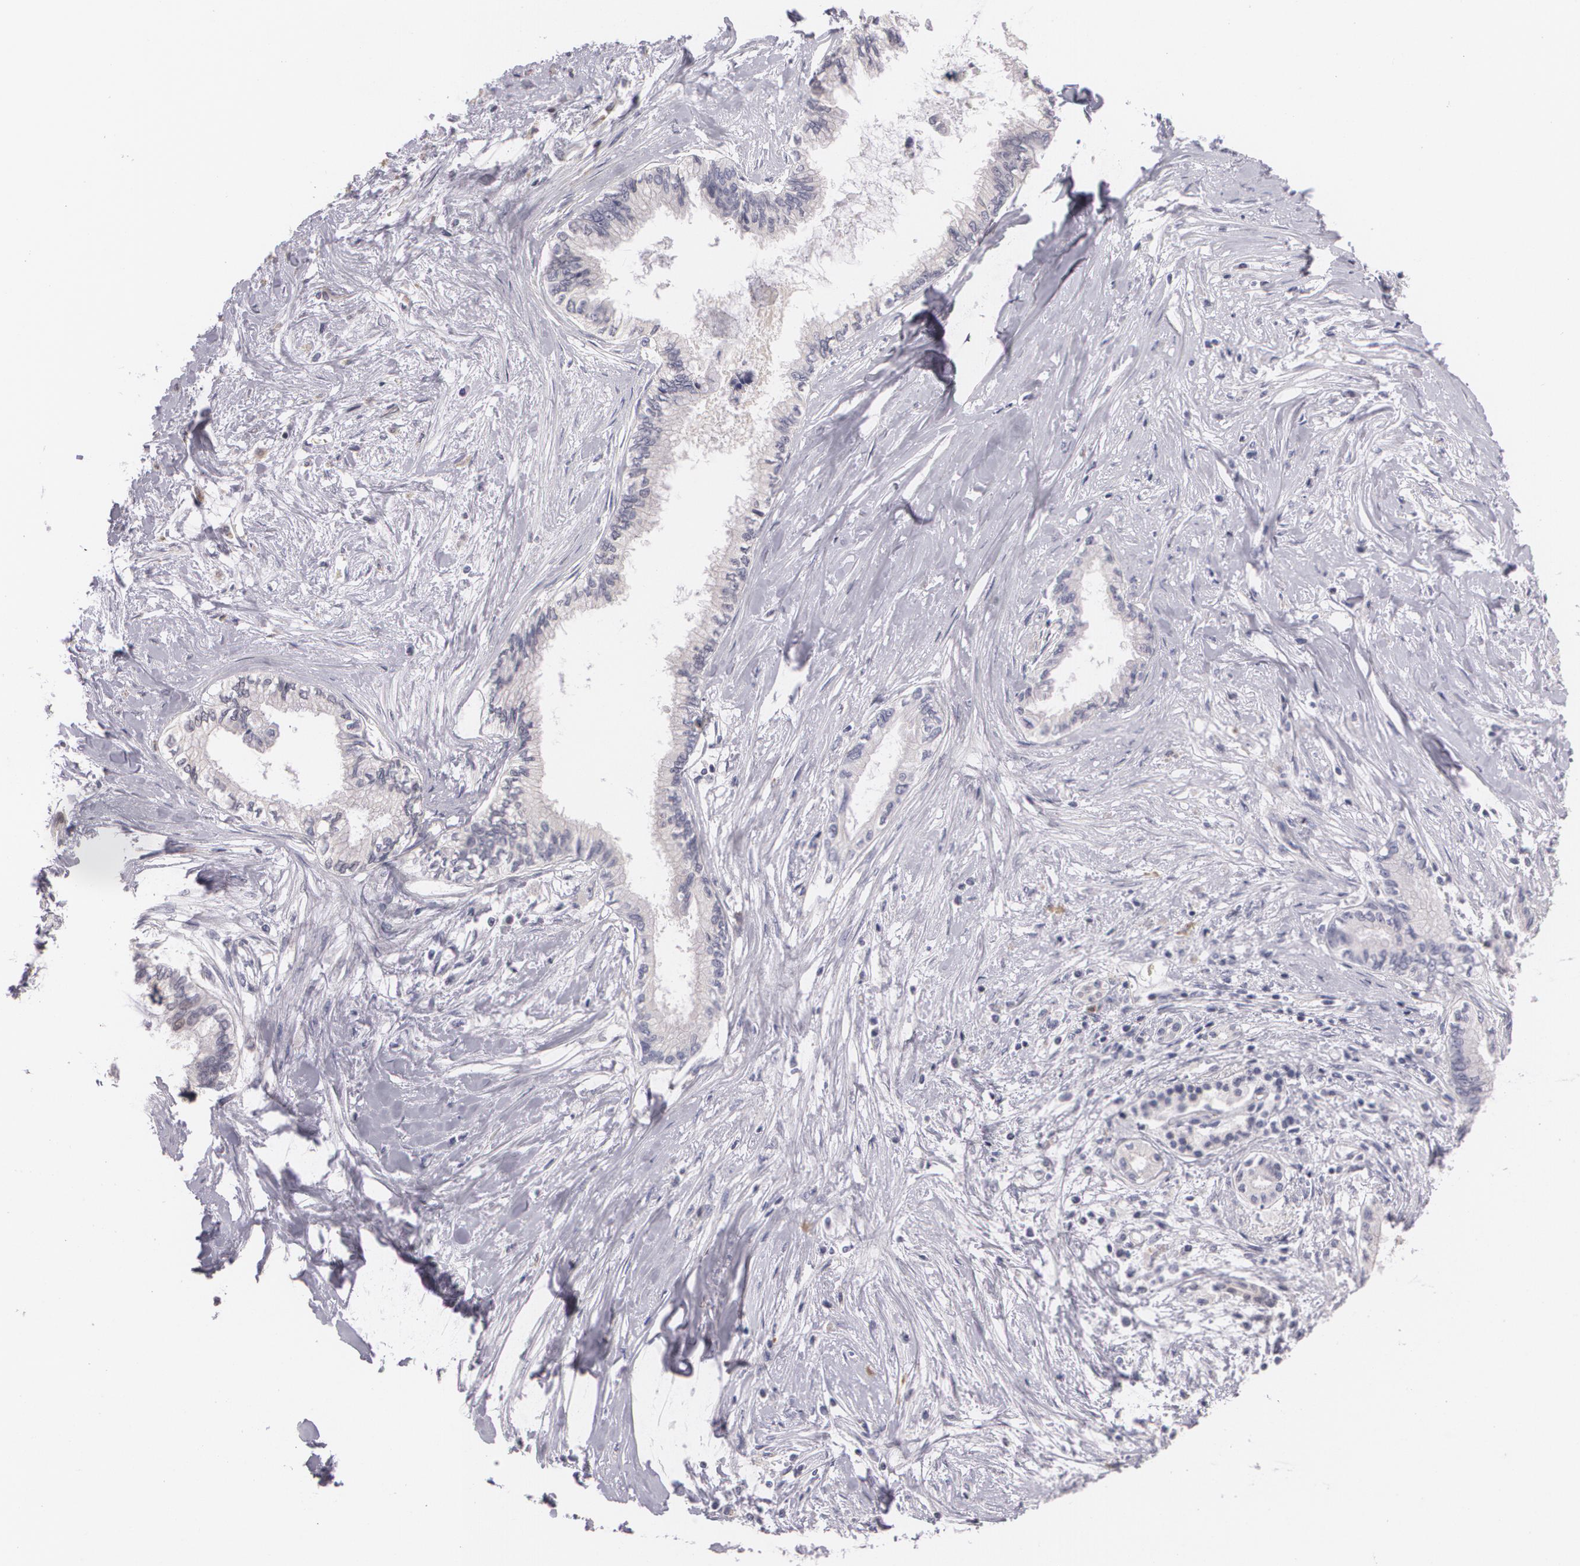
{"staining": {"intensity": "negative", "quantity": "none", "location": "none"}, "tissue": "pancreatic cancer", "cell_type": "Tumor cells", "image_type": "cancer", "snomed": [{"axis": "morphology", "description": "Adenocarcinoma, NOS"}, {"axis": "topography", "description": "Pancreas"}], "caption": "There is no significant positivity in tumor cells of pancreatic cancer (adenocarcinoma). (DAB (3,3'-diaminobenzidine) IHC, high magnification).", "gene": "ZBTB16", "patient": {"sex": "female", "age": 64}}